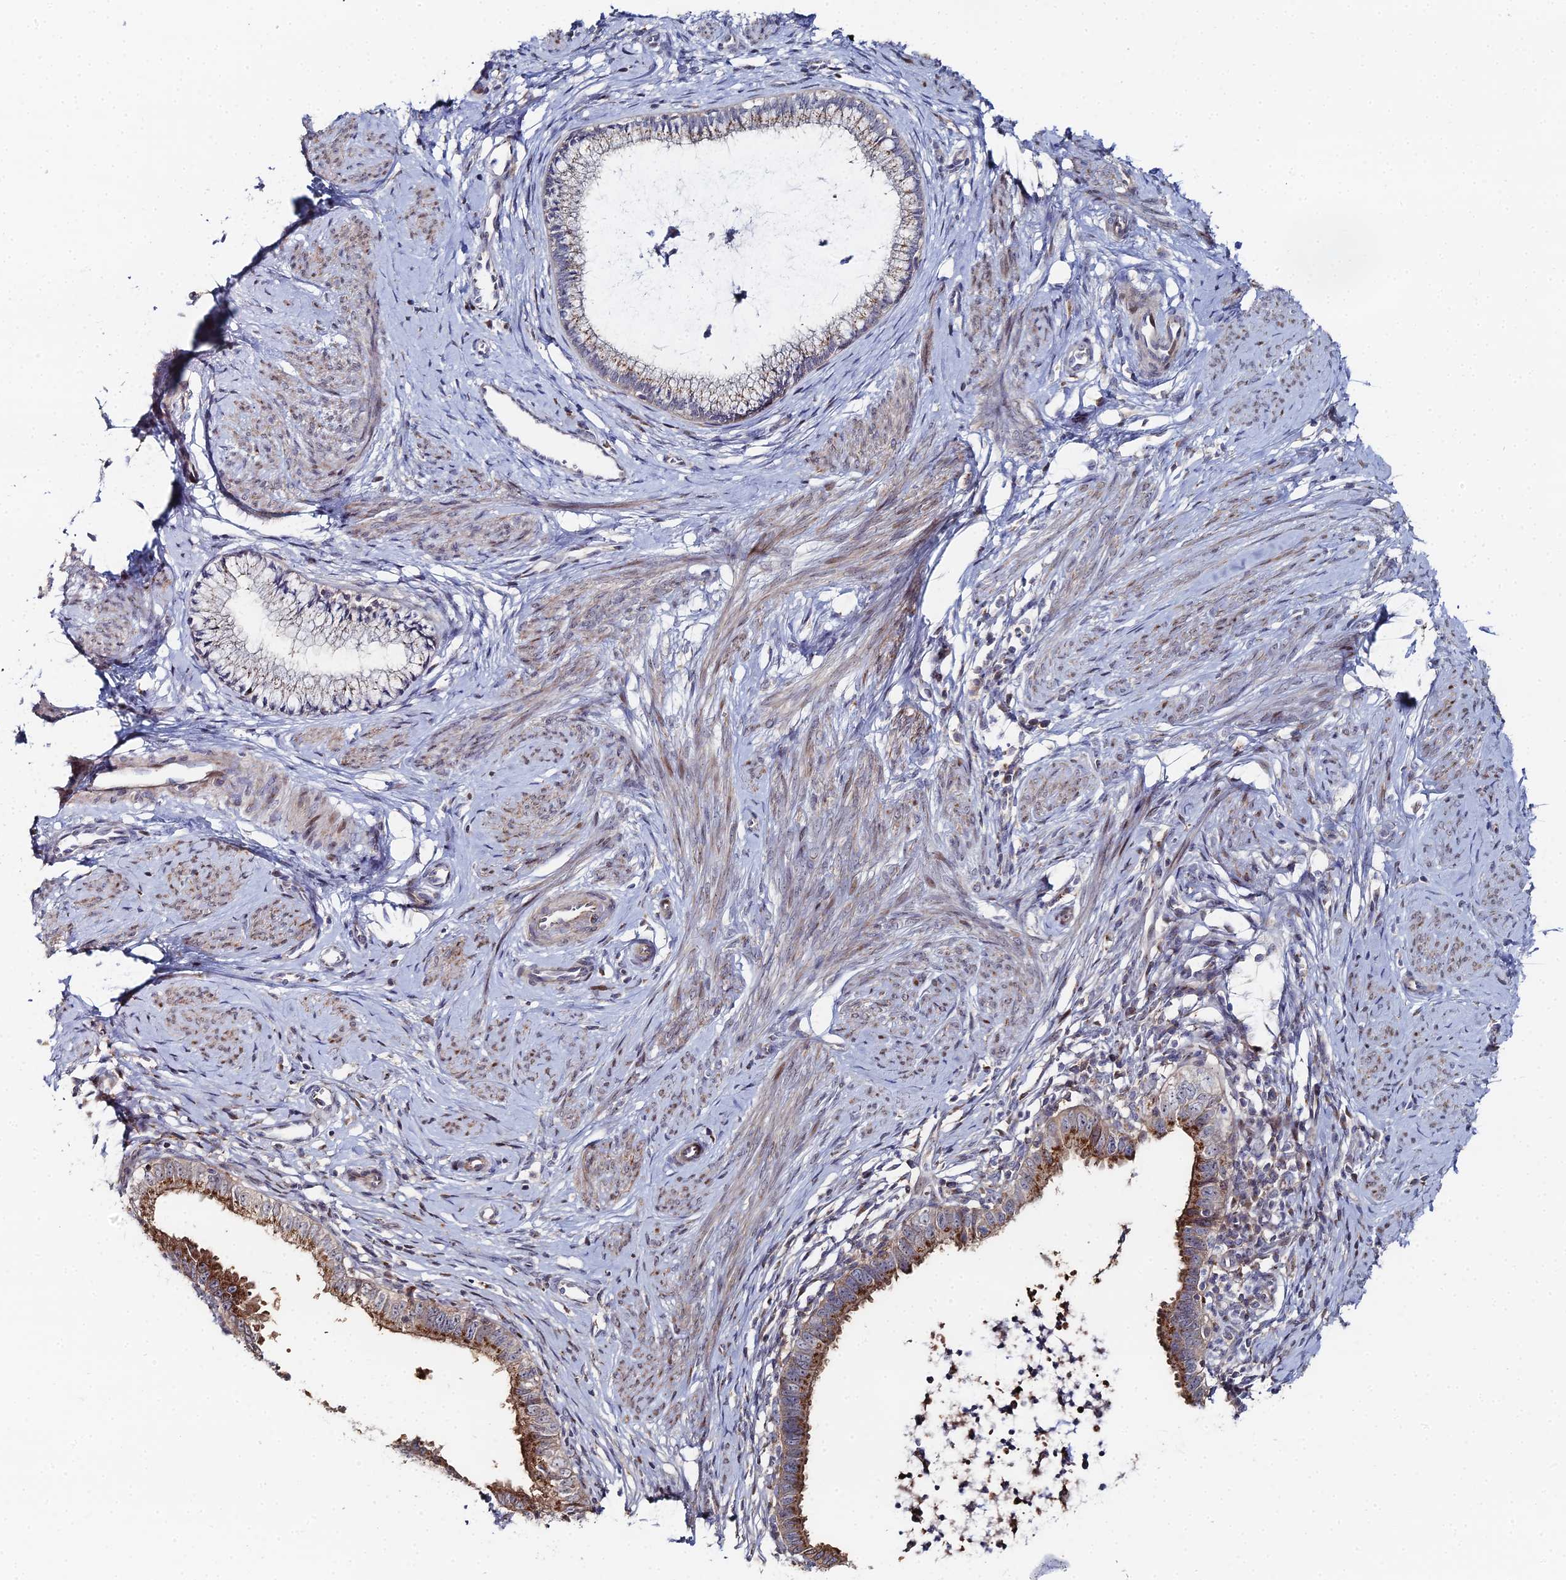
{"staining": {"intensity": "moderate", "quantity": "<25%", "location": "cytoplasmic/membranous"}, "tissue": "cervical cancer", "cell_type": "Tumor cells", "image_type": "cancer", "snomed": [{"axis": "morphology", "description": "Adenocarcinoma, NOS"}, {"axis": "topography", "description": "Cervix"}], "caption": "Approximately <25% of tumor cells in cervical cancer display moderate cytoplasmic/membranous protein positivity as visualized by brown immunohistochemical staining.", "gene": "SGMS1", "patient": {"sex": "female", "age": 36}}